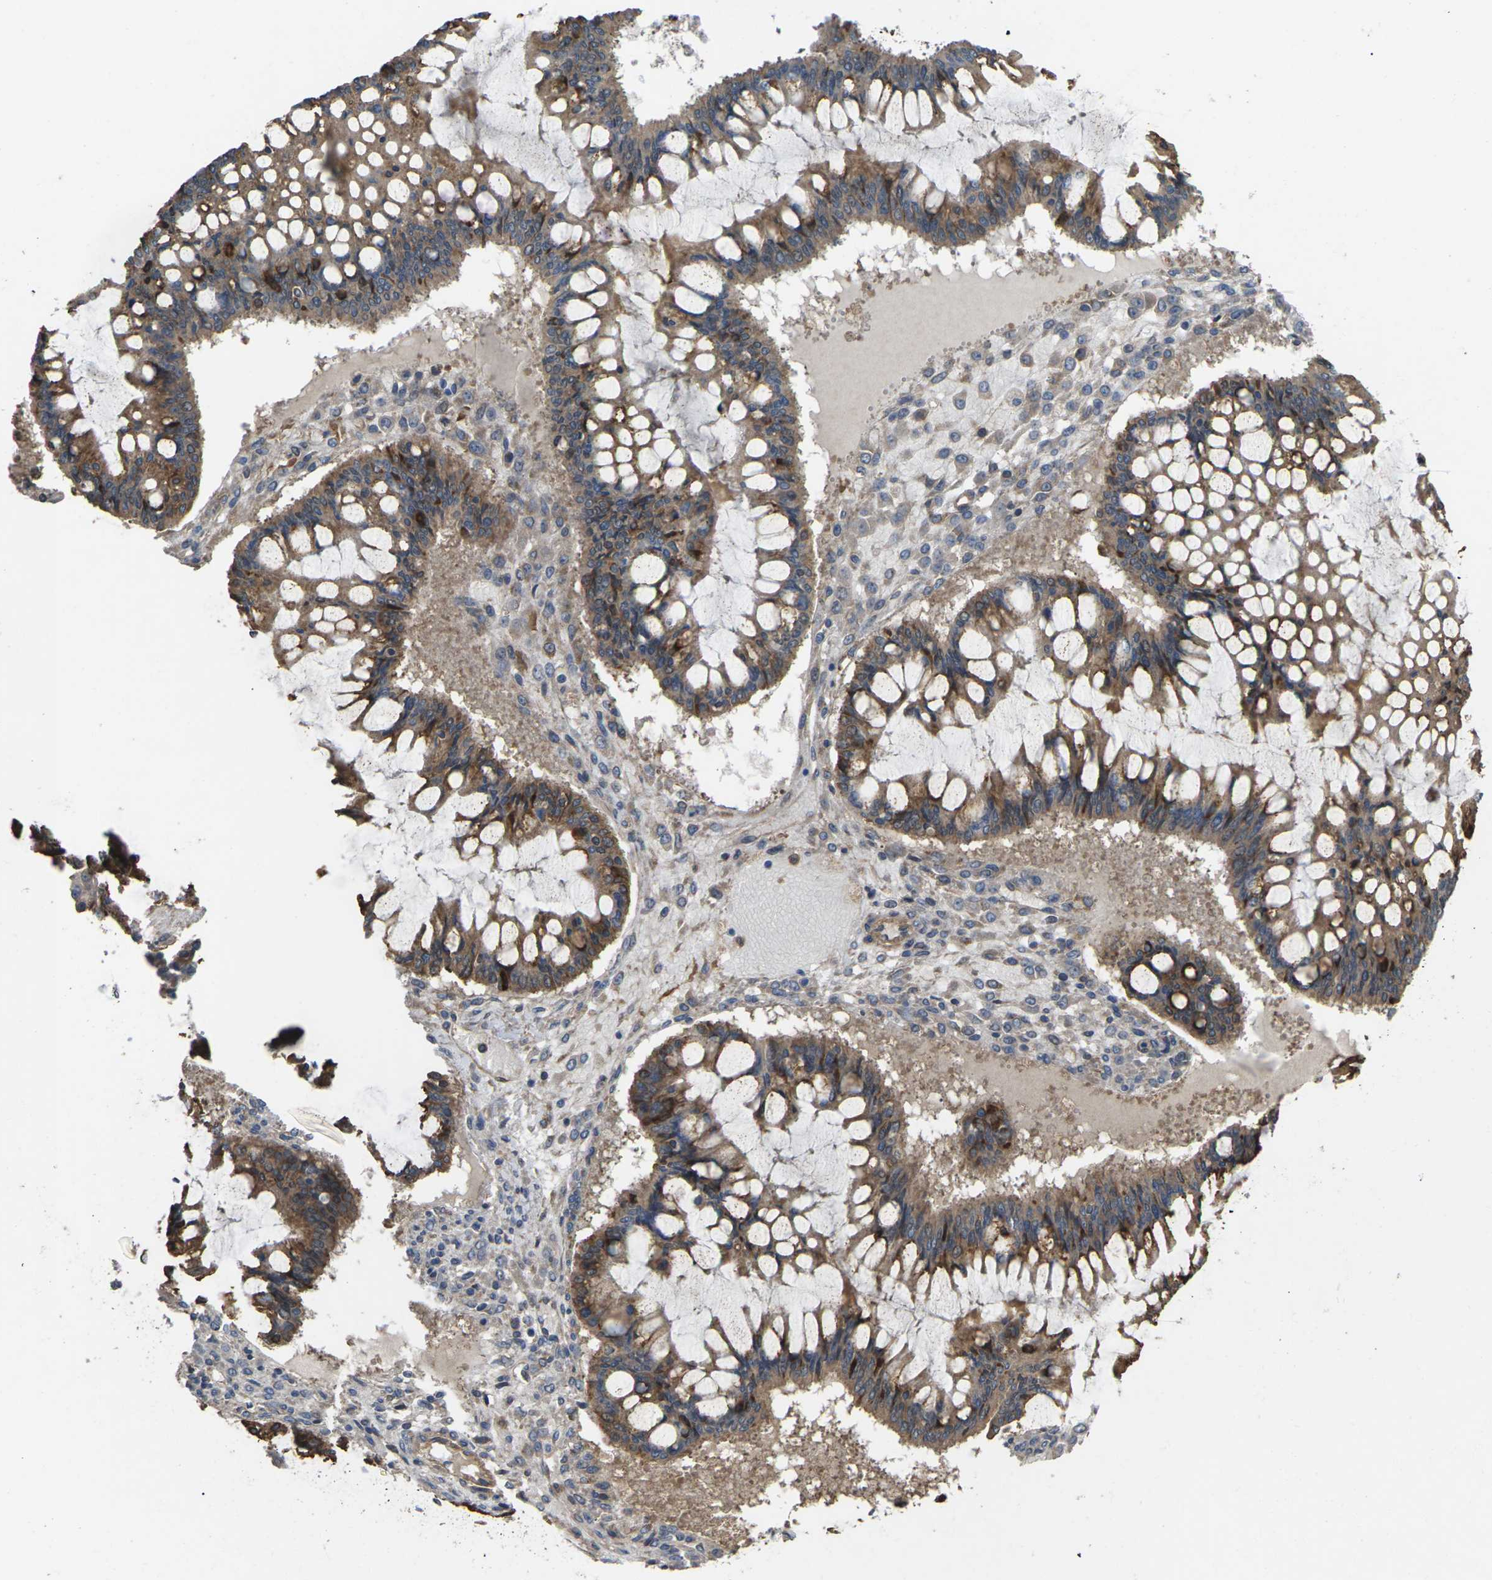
{"staining": {"intensity": "moderate", "quantity": ">75%", "location": "cytoplasmic/membranous"}, "tissue": "ovarian cancer", "cell_type": "Tumor cells", "image_type": "cancer", "snomed": [{"axis": "morphology", "description": "Cystadenocarcinoma, mucinous, NOS"}, {"axis": "topography", "description": "Ovary"}], "caption": "The image reveals staining of mucinous cystadenocarcinoma (ovarian), revealing moderate cytoplasmic/membranous protein staining (brown color) within tumor cells. (DAB IHC with brightfield microscopy, high magnification).", "gene": "TIAM1", "patient": {"sex": "female", "age": 73}}